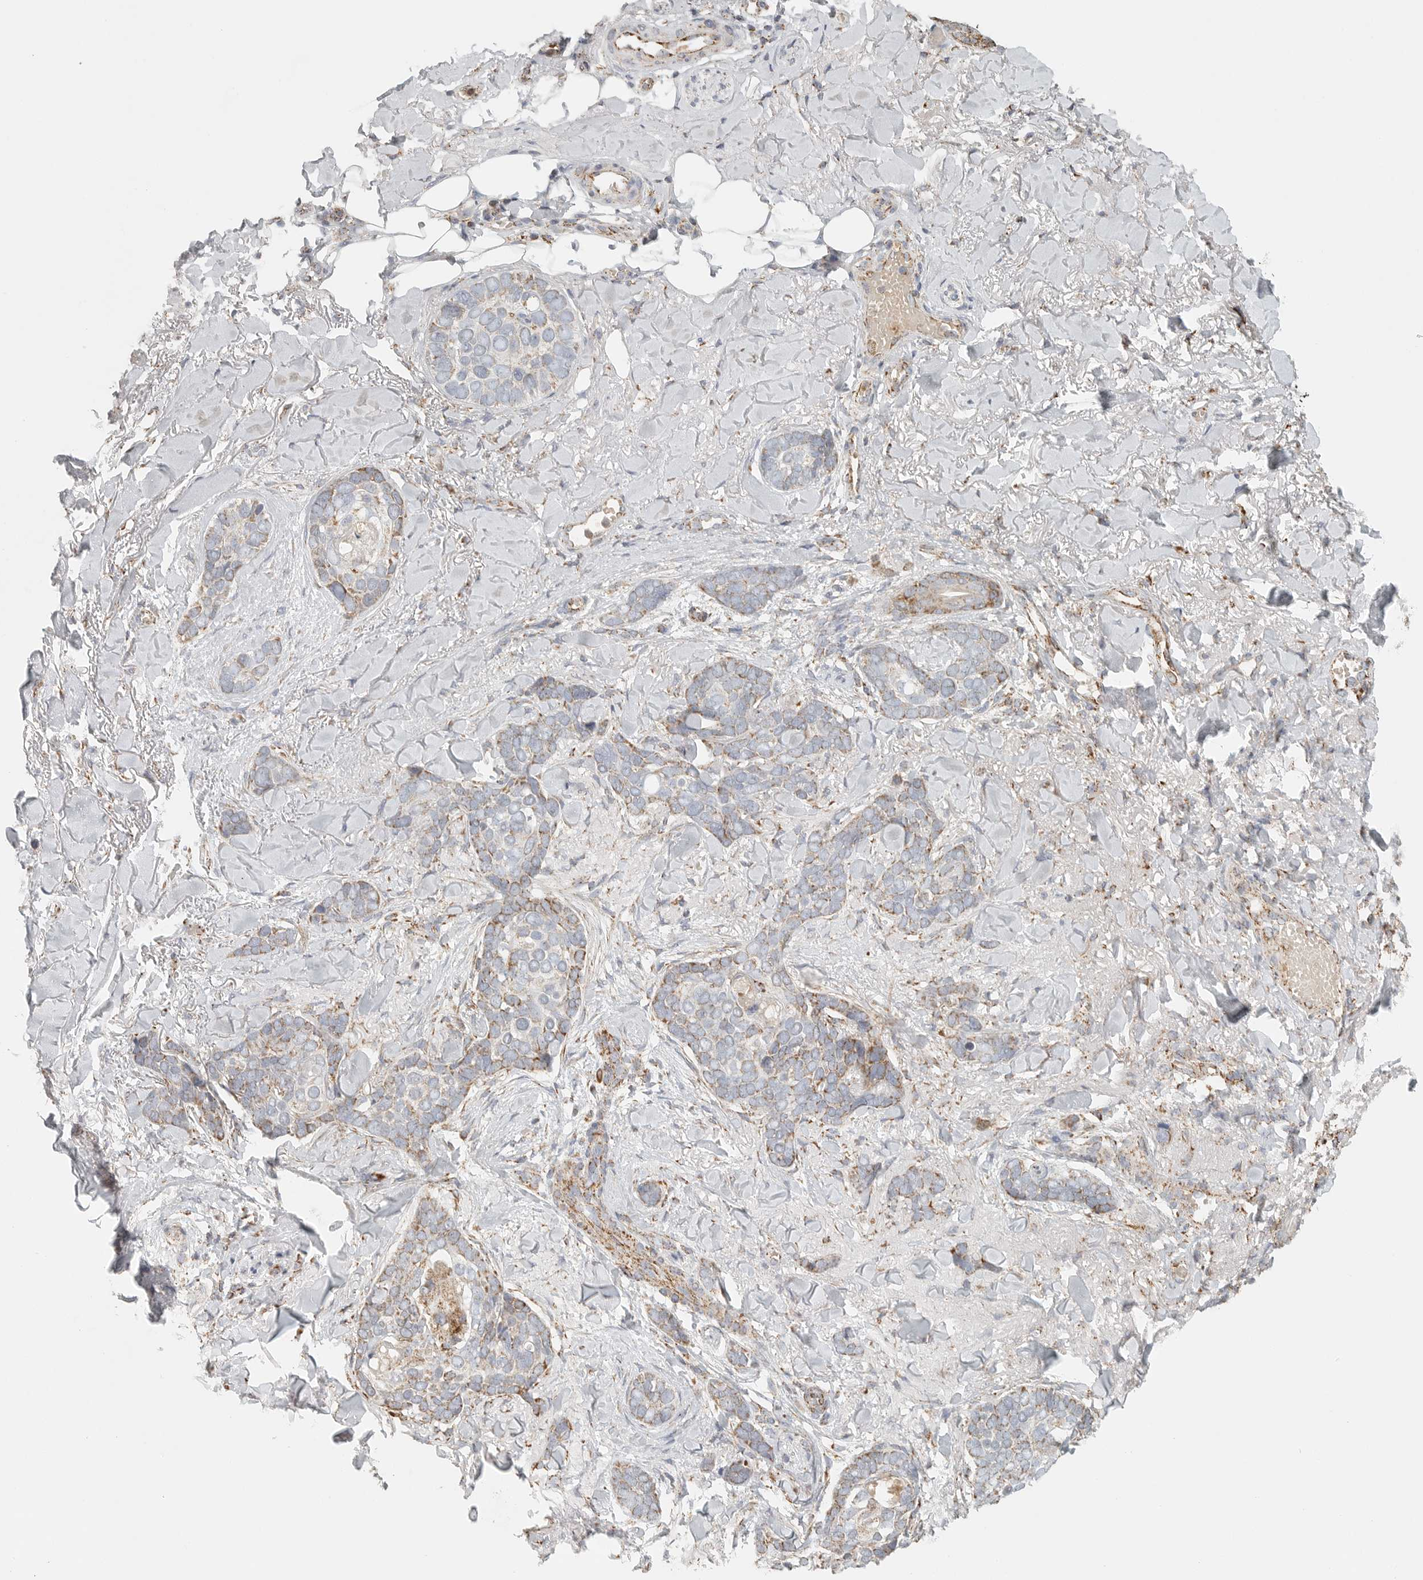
{"staining": {"intensity": "moderate", "quantity": "25%-75%", "location": "cytoplasmic/membranous"}, "tissue": "skin cancer", "cell_type": "Tumor cells", "image_type": "cancer", "snomed": [{"axis": "morphology", "description": "Basal cell carcinoma"}, {"axis": "topography", "description": "Skin"}], "caption": "There is medium levels of moderate cytoplasmic/membranous staining in tumor cells of skin basal cell carcinoma, as demonstrated by immunohistochemical staining (brown color).", "gene": "SLC25A26", "patient": {"sex": "female", "age": 82}}